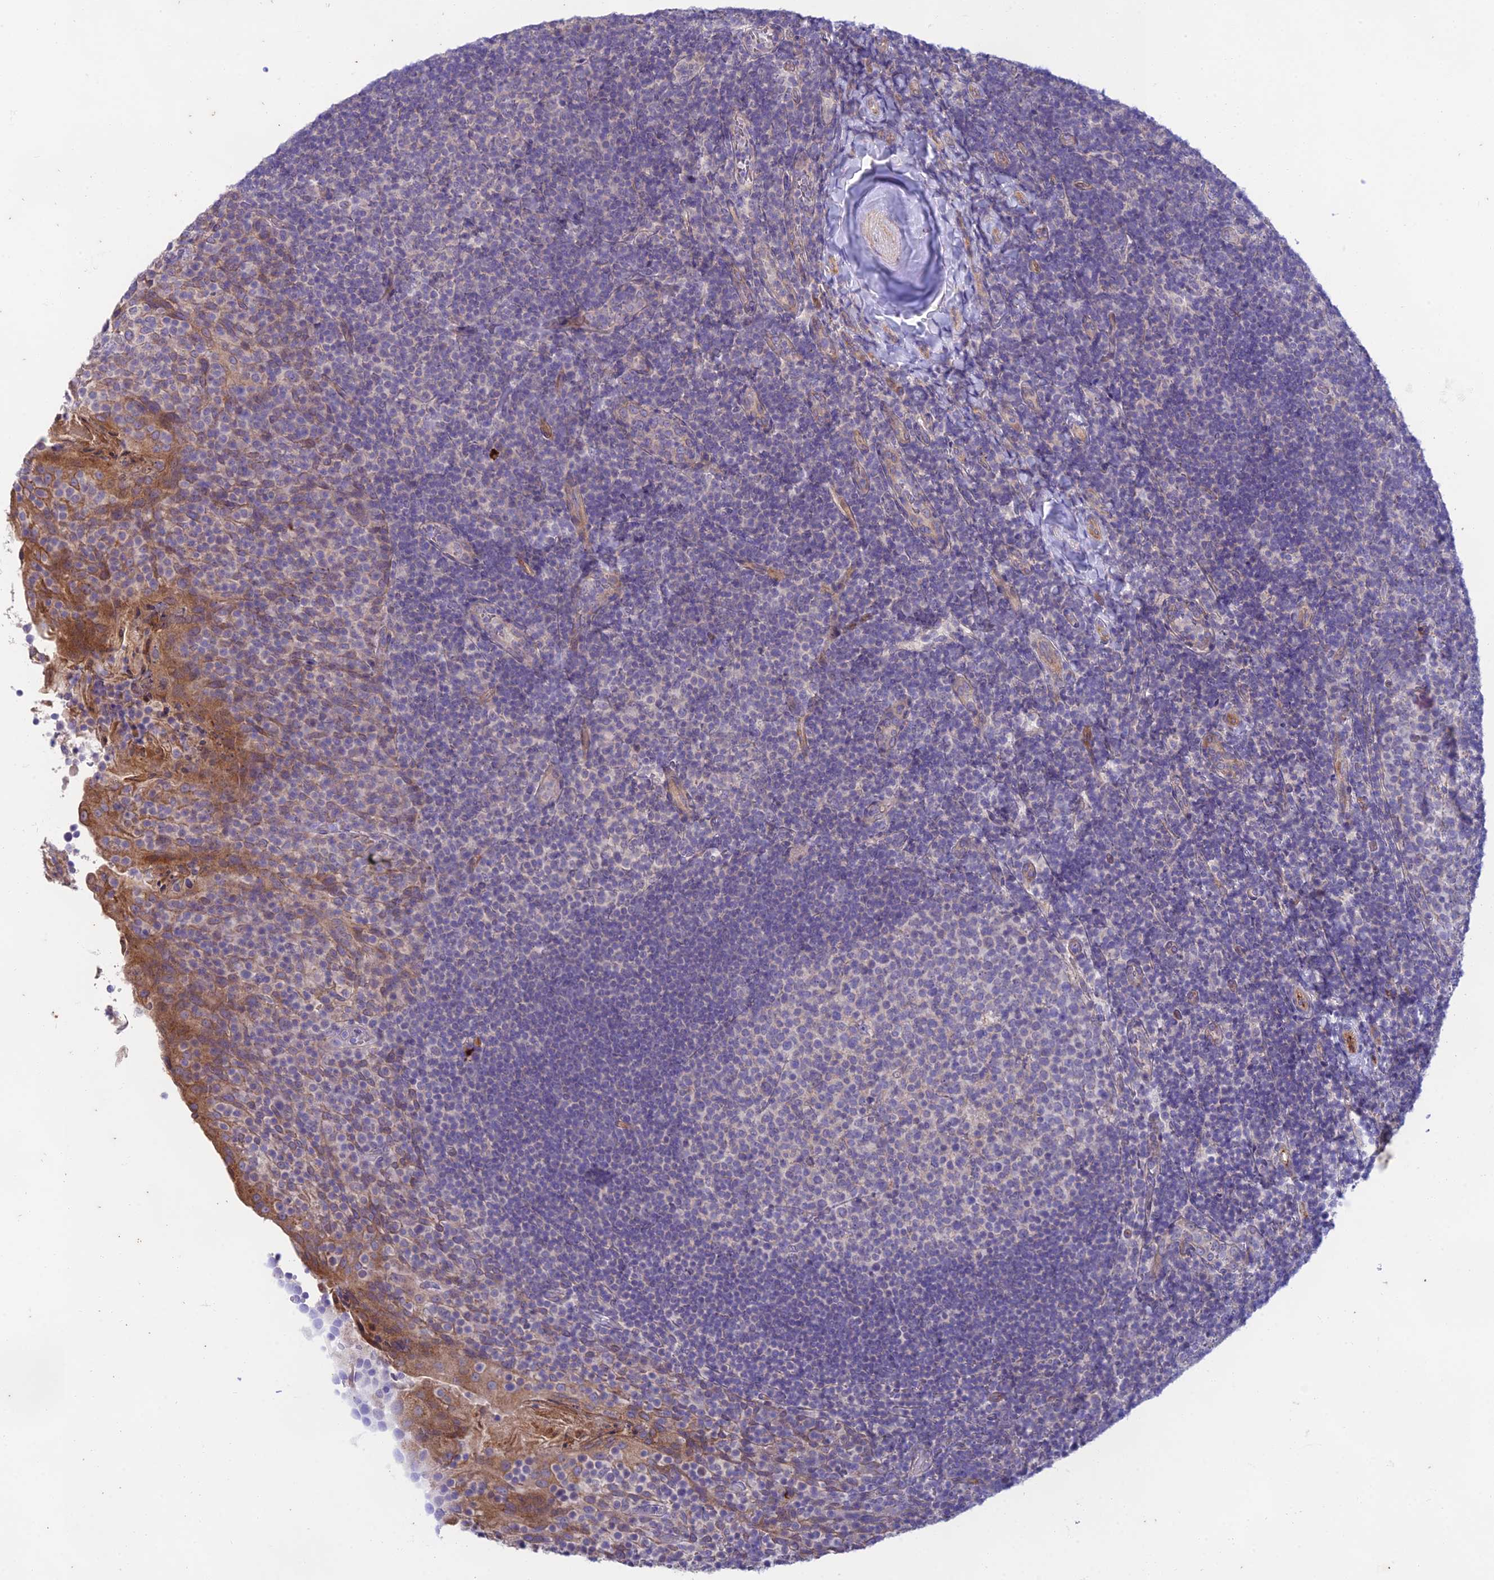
{"staining": {"intensity": "negative", "quantity": "none", "location": "none"}, "tissue": "tonsil", "cell_type": "Germinal center cells", "image_type": "normal", "snomed": [{"axis": "morphology", "description": "Normal tissue, NOS"}, {"axis": "topography", "description": "Tonsil"}], "caption": "Immunohistochemistry histopathology image of normal tonsil: tonsil stained with DAB displays no significant protein positivity in germinal center cells.", "gene": "PTCD2", "patient": {"sex": "female", "age": 10}}